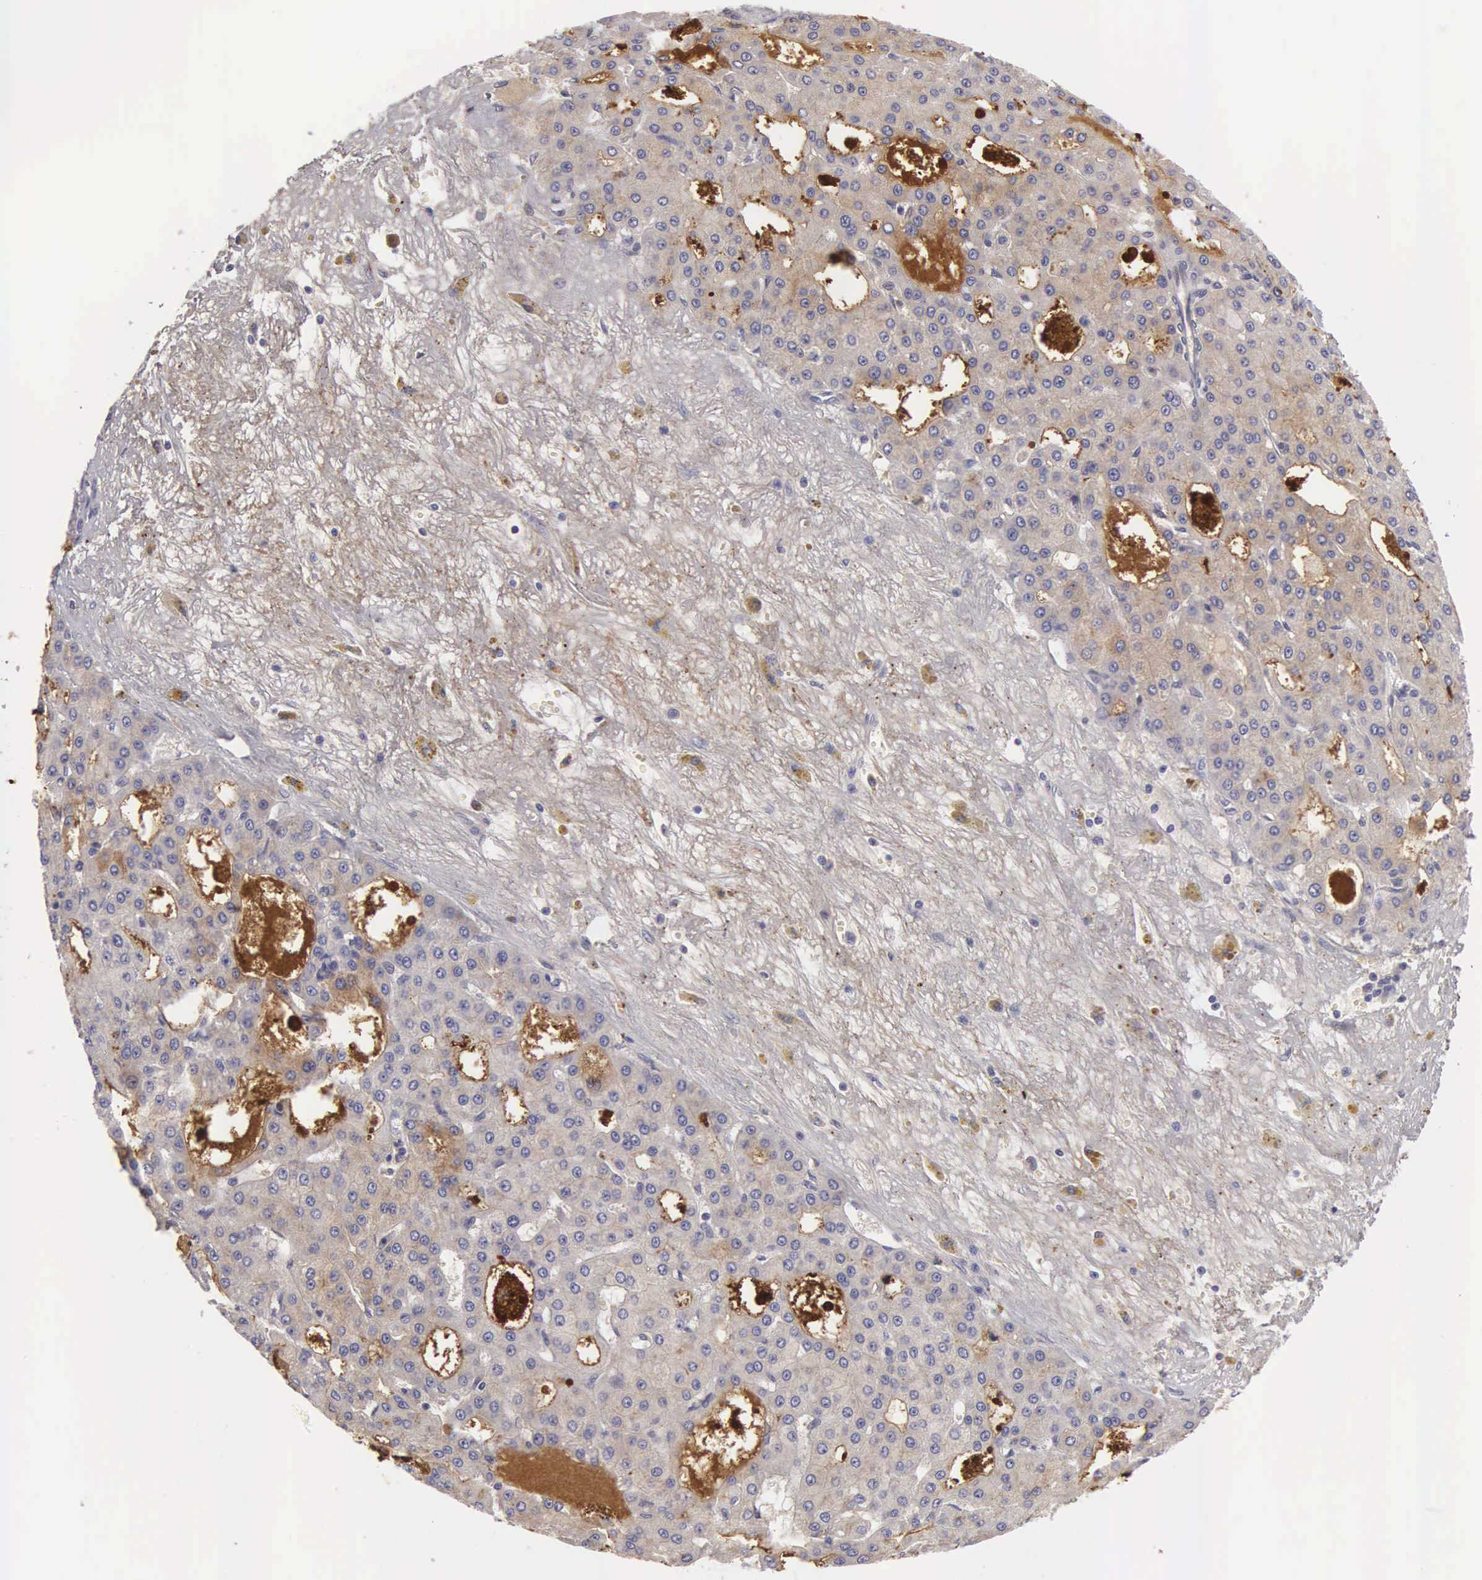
{"staining": {"intensity": "weak", "quantity": "25%-75%", "location": "cytoplasmic/membranous"}, "tissue": "liver cancer", "cell_type": "Tumor cells", "image_type": "cancer", "snomed": [{"axis": "morphology", "description": "Carcinoma, Hepatocellular, NOS"}, {"axis": "topography", "description": "Liver"}], "caption": "Tumor cells demonstrate low levels of weak cytoplasmic/membranous expression in about 25%-75% of cells in human hepatocellular carcinoma (liver). Nuclei are stained in blue.", "gene": "CLU", "patient": {"sex": "male", "age": 47}}